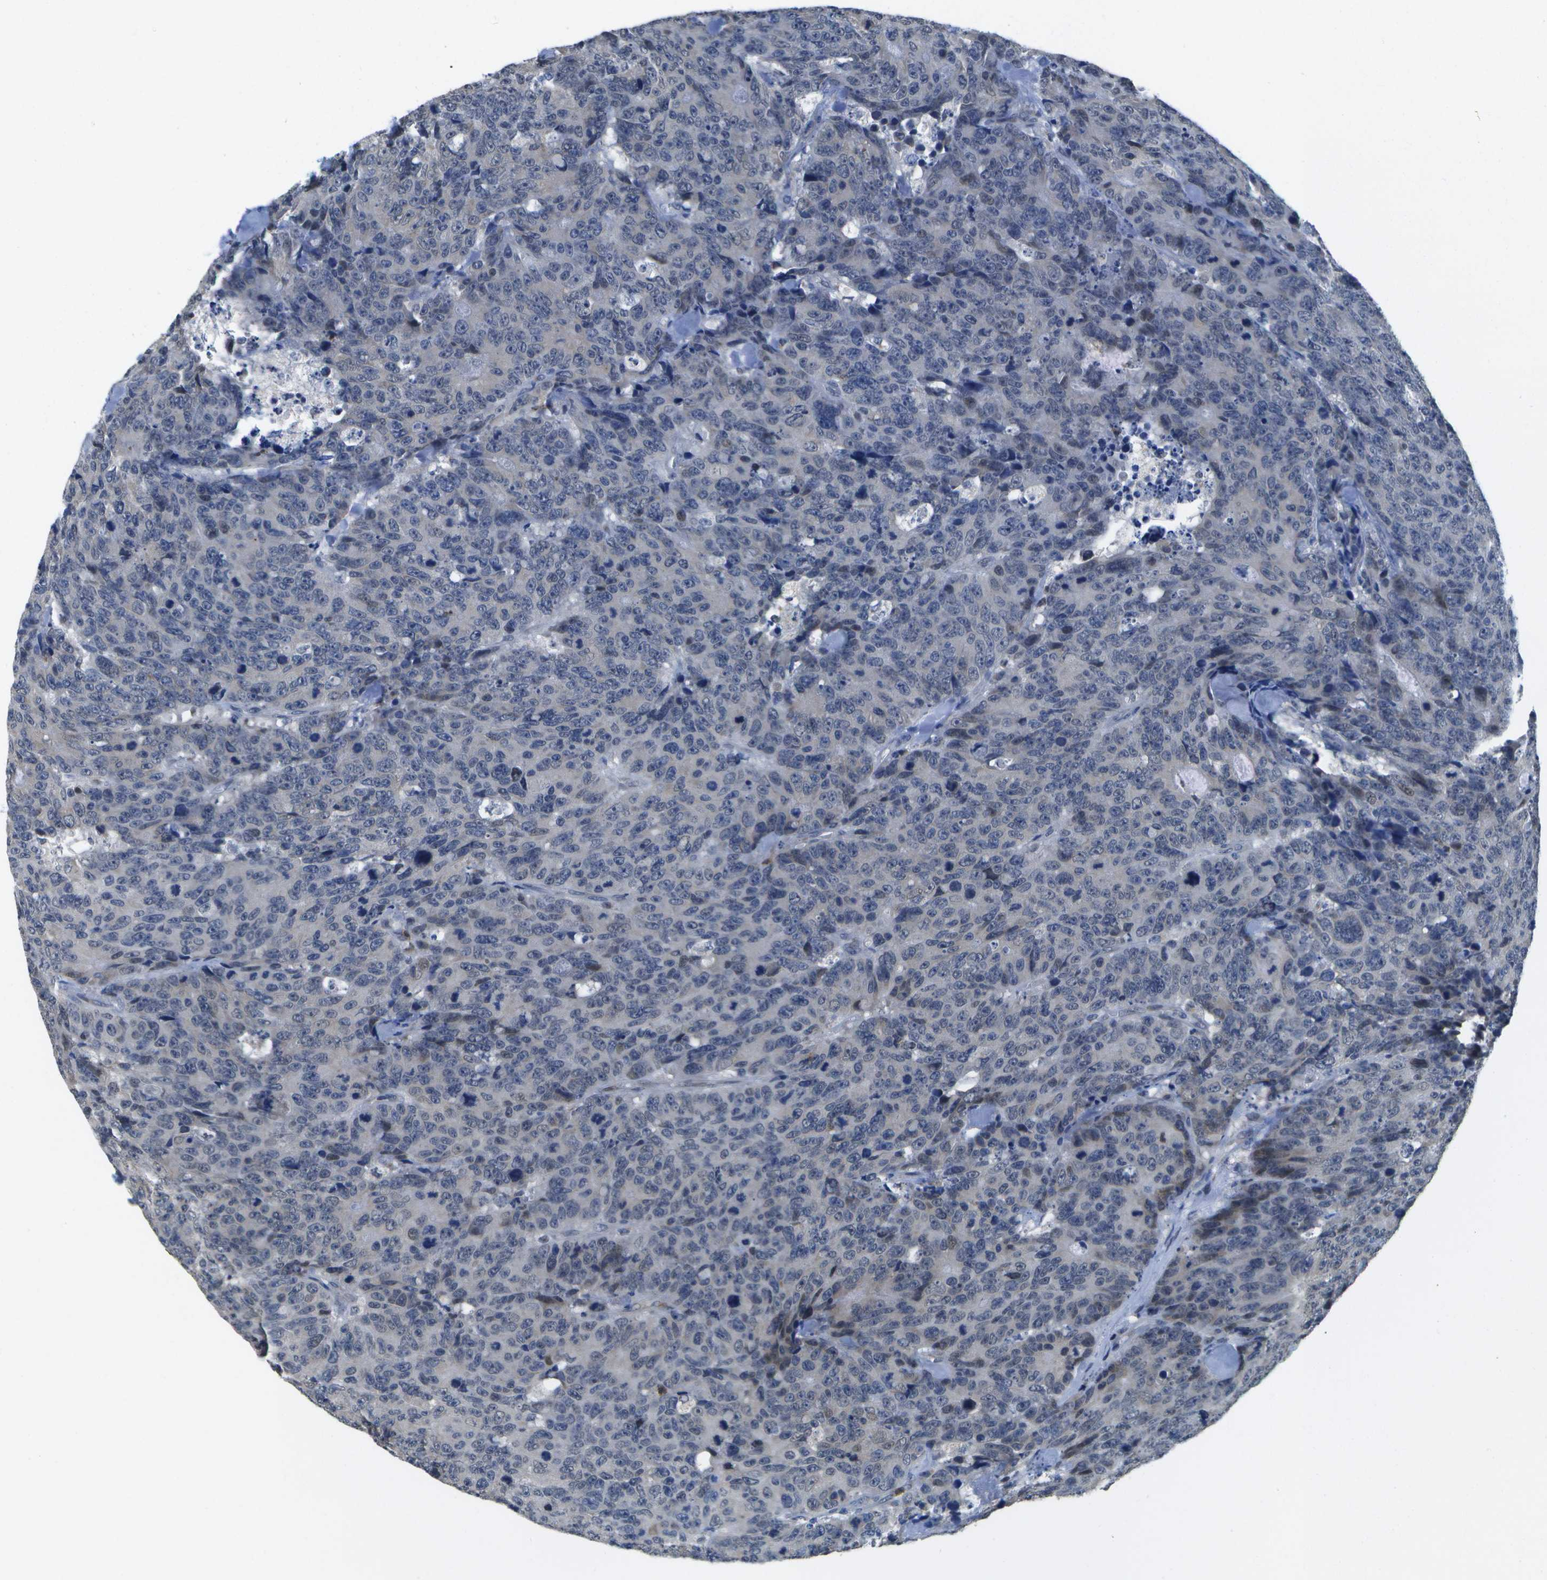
{"staining": {"intensity": "negative", "quantity": "none", "location": "none"}, "tissue": "colorectal cancer", "cell_type": "Tumor cells", "image_type": "cancer", "snomed": [{"axis": "morphology", "description": "Adenocarcinoma, NOS"}, {"axis": "topography", "description": "Colon"}], "caption": "Human colorectal cancer stained for a protein using immunohistochemistry (IHC) demonstrates no positivity in tumor cells.", "gene": "DSE", "patient": {"sex": "female", "age": 86}}